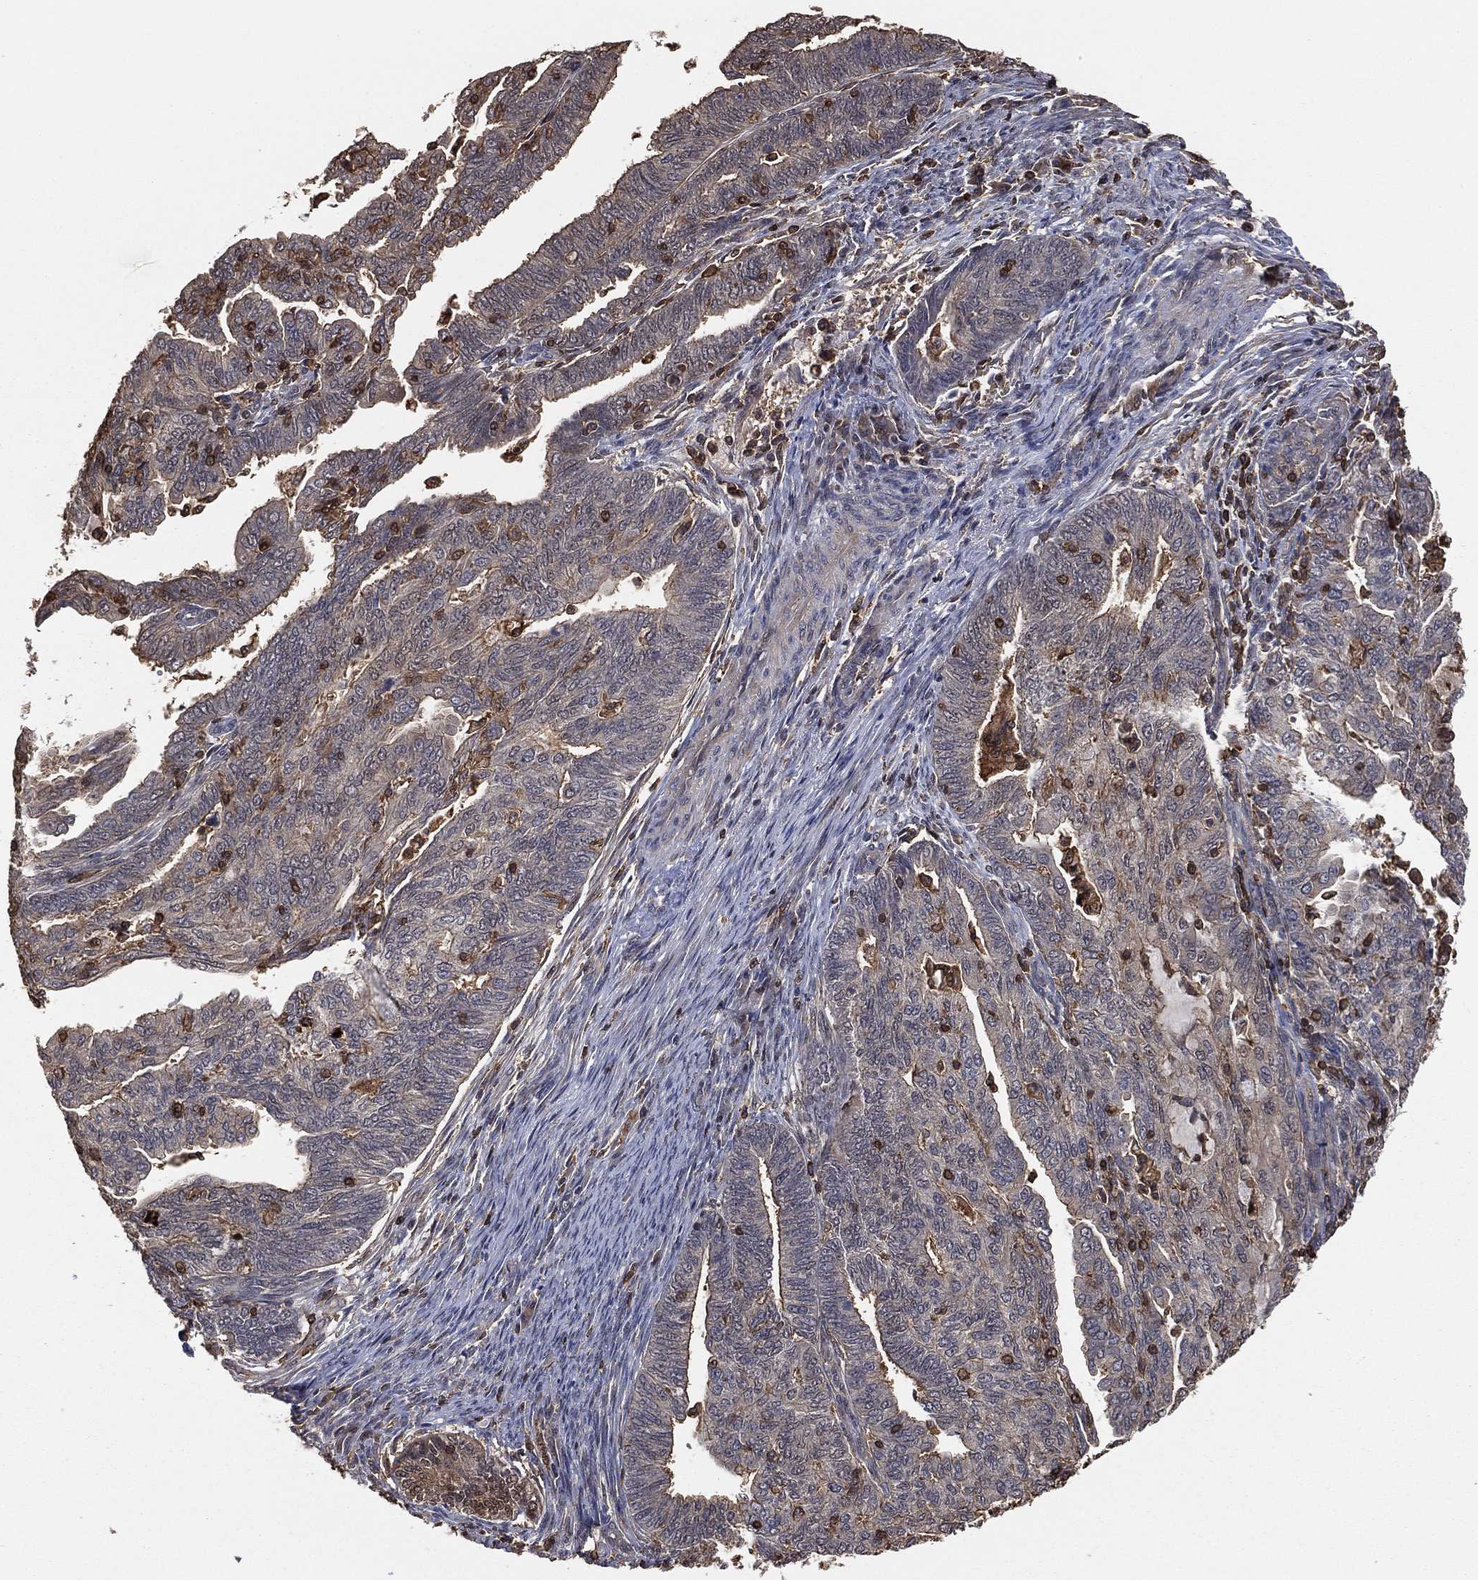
{"staining": {"intensity": "weak", "quantity": "25%-75%", "location": "cytoplasmic/membranous"}, "tissue": "endometrial cancer", "cell_type": "Tumor cells", "image_type": "cancer", "snomed": [{"axis": "morphology", "description": "Adenocarcinoma, NOS"}, {"axis": "topography", "description": "Endometrium"}], "caption": "Brown immunohistochemical staining in human adenocarcinoma (endometrial) exhibits weak cytoplasmic/membranous staining in about 25%-75% of tumor cells.", "gene": "CRYL1", "patient": {"sex": "female", "age": 82}}